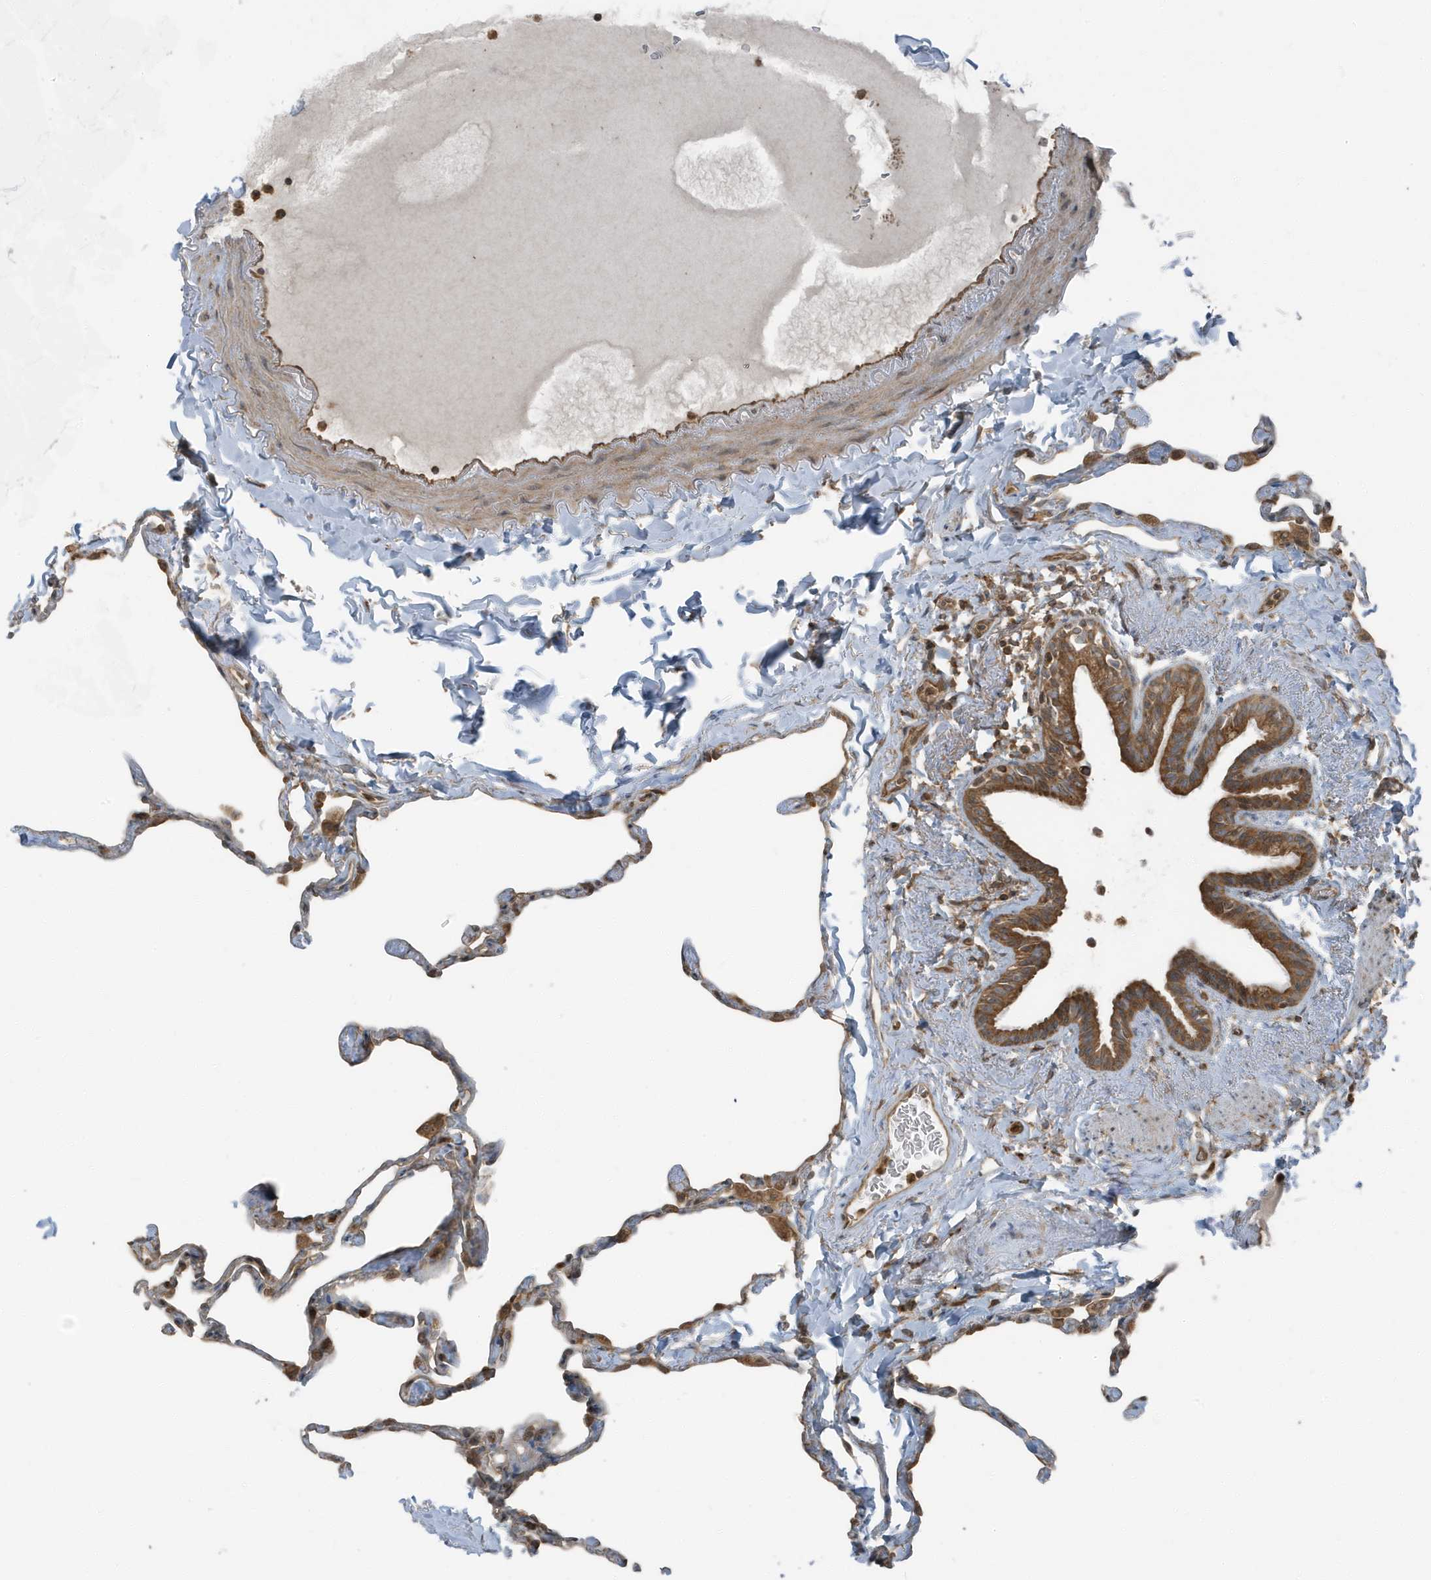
{"staining": {"intensity": "moderate", "quantity": "25%-75%", "location": "cytoplasmic/membranous"}, "tissue": "lung", "cell_type": "Alveolar cells", "image_type": "normal", "snomed": [{"axis": "morphology", "description": "Normal tissue, NOS"}, {"axis": "topography", "description": "Lung"}], "caption": "Protein expression analysis of normal human lung reveals moderate cytoplasmic/membranous staining in approximately 25%-75% of alveolar cells. (Brightfield microscopy of DAB IHC at high magnification).", "gene": "AZI2", "patient": {"sex": "male", "age": 65}}